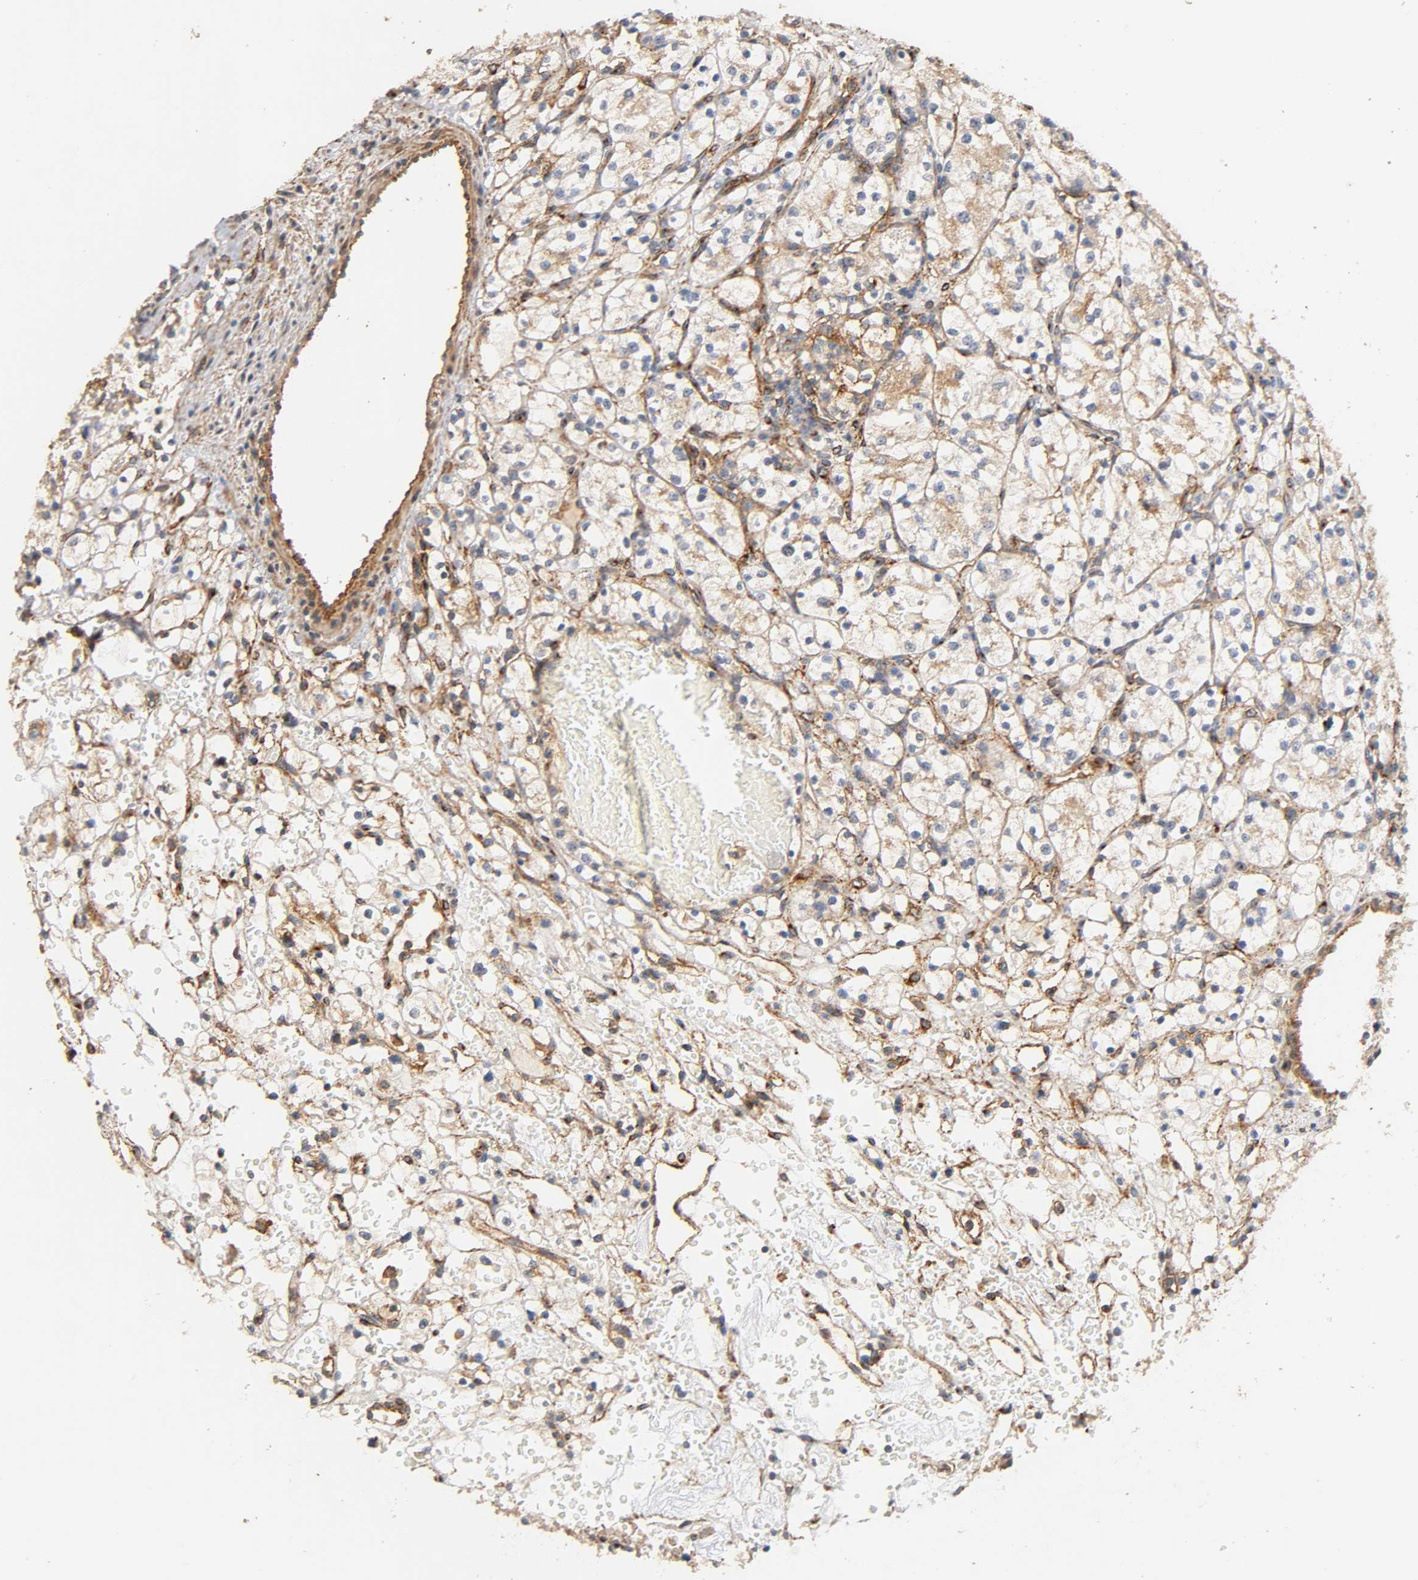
{"staining": {"intensity": "moderate", "quantity": "25%-75%", "location": "cytoplasmic/membranous"}, "tissue": "renal cancer", "cell_type": "Tumor cells", "image_type": "cancer", "snomed": [{"axis": "morphology", "description": "Adenocarcinoma, NOS"}, {"axis": "topography", "description": "Kidney"}], "caption": "A brown stain highlights moderate cytoplasmic/membranous positivity of a protein in renal cancer (adenocarcinoma) tumor cells.", "gene": "IFITM3", "patient": {"sex": "female", "age": 60}}